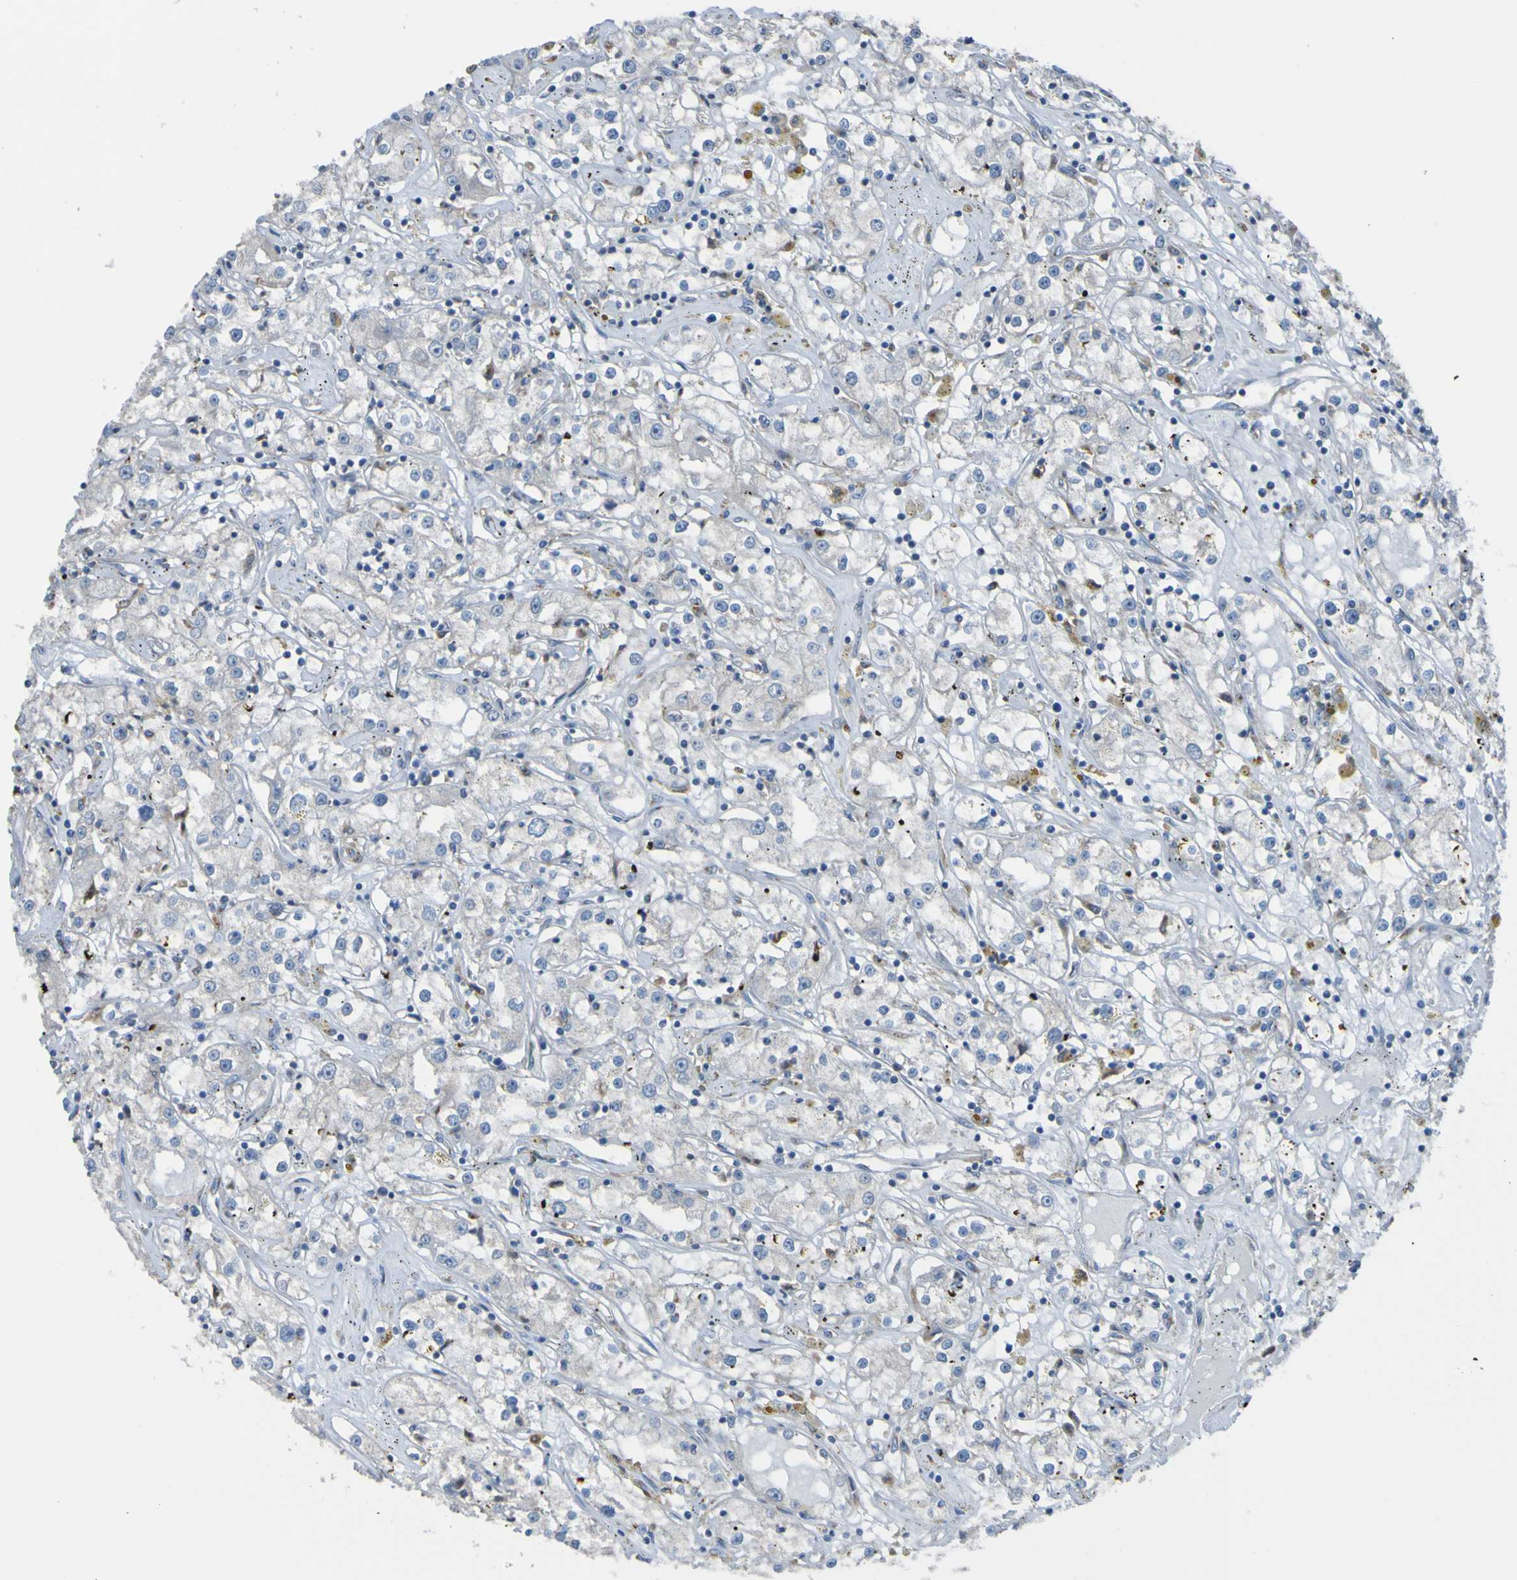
{"staining": {"intensity": "negative", "quantity": "none", "location": "none"}, "tissue": "renal cancer", "cell_type": "Tumor cells", "image_type": "cancer", "snomed": [{"axis": "morphology", "description": "Adenocarcinoma, NOS"}, {"axis": "topography", "description": "Kidney"}], "caption": "IHC micrograph of human renal adenocarcinoma stained for a protein (brown), which demonstrates no positivity in tumor cells.", "gene": "MINAR1", "patient": {"sex": "male", "age": 56}}